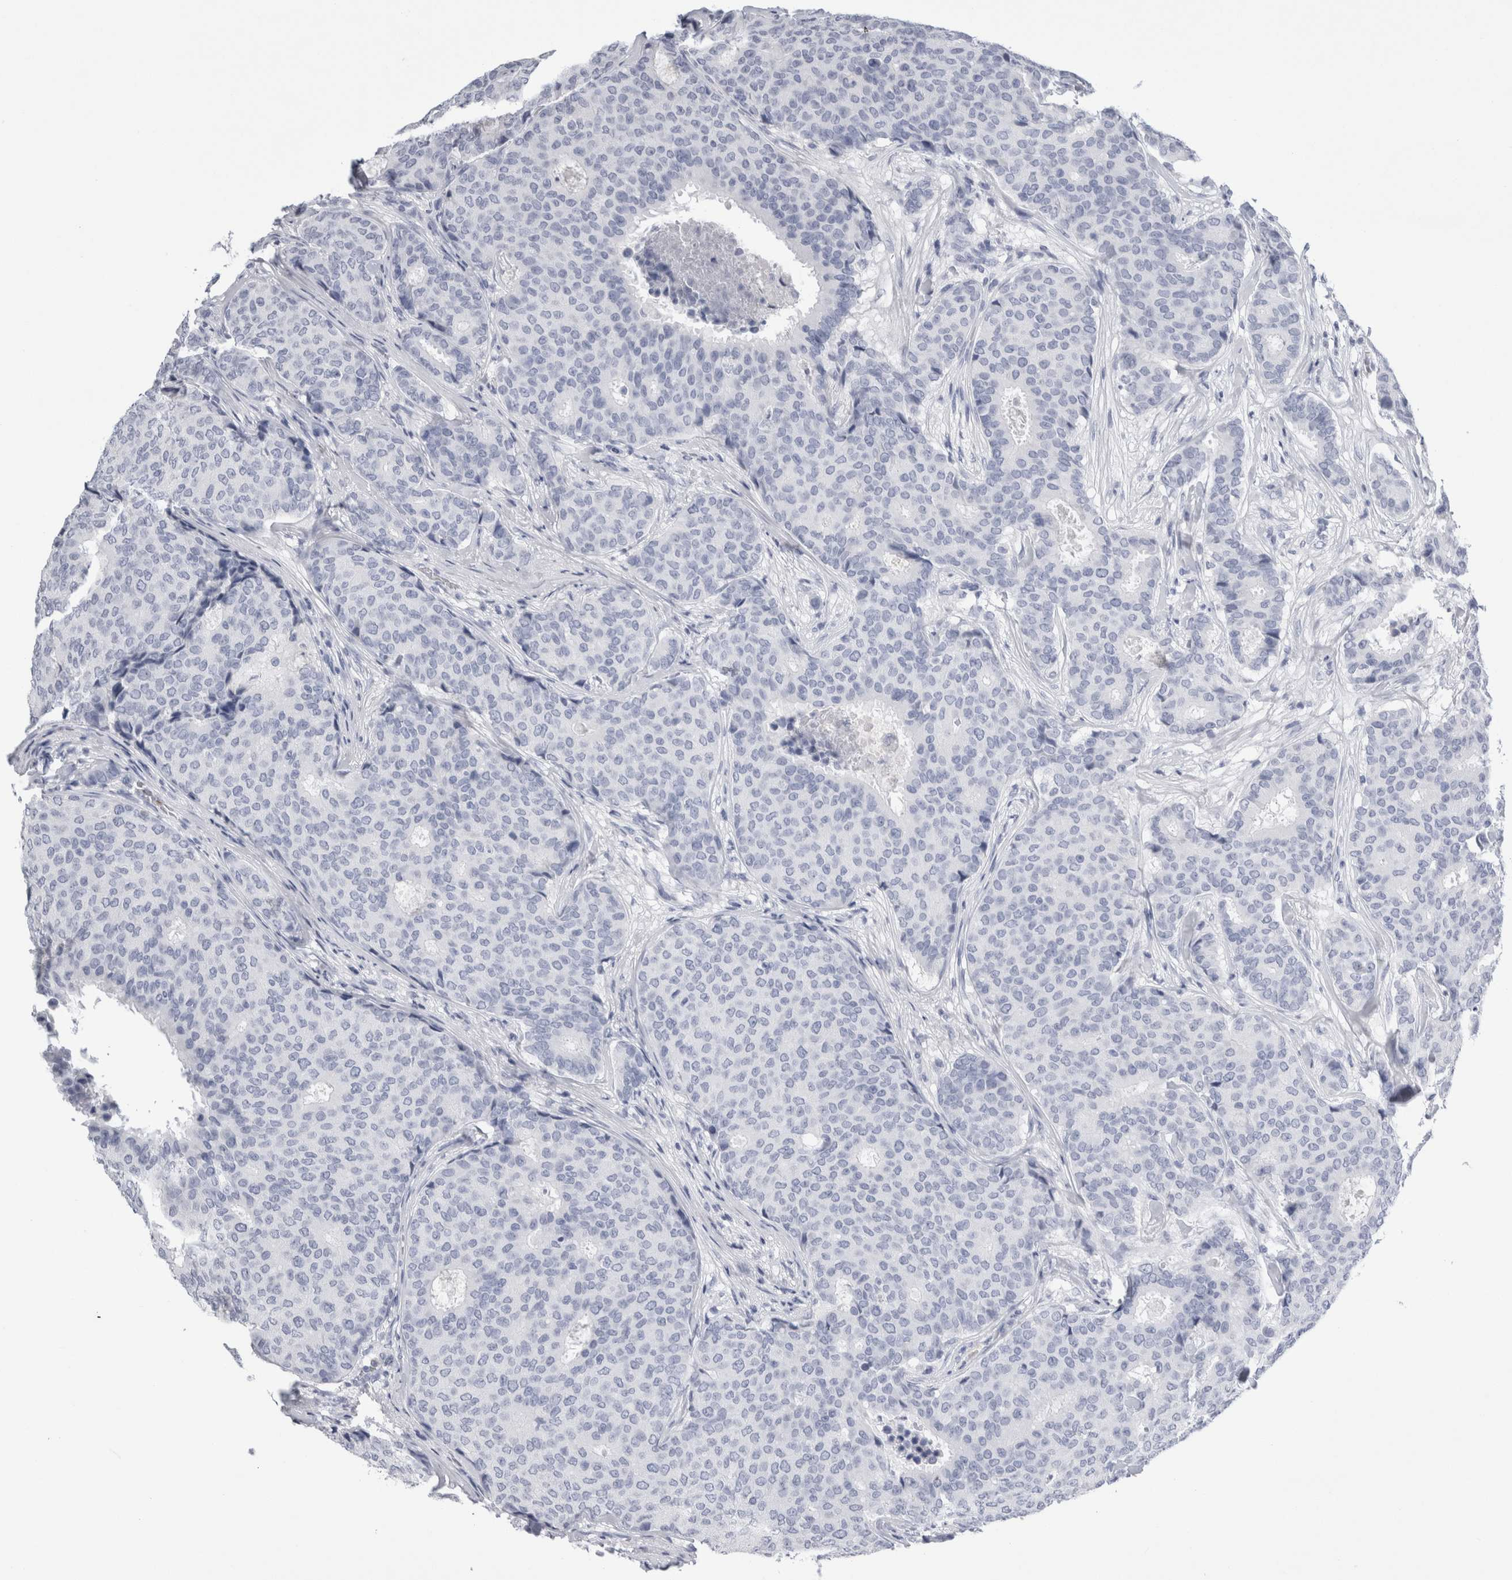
{"staining": {"intensity": "negative", "quantity": "none", "location": "none"}, "tissue": "breast cancer", "cell_type": "Tumor cells", "image_type": "cancer", "snomed": [{"axis": "morphology", "description": "Duct carcinoma"}, {"axis": "topography", "description": "Breast"}], "caption": "High power microscopy micrograph of an immunohistochemistry image of breast cancer (infiltrating ductal carcinoma), revealing no significant staining in tumor cells.", "gene": "S100A12", "patient": {"sex": "female", "age": 75}}